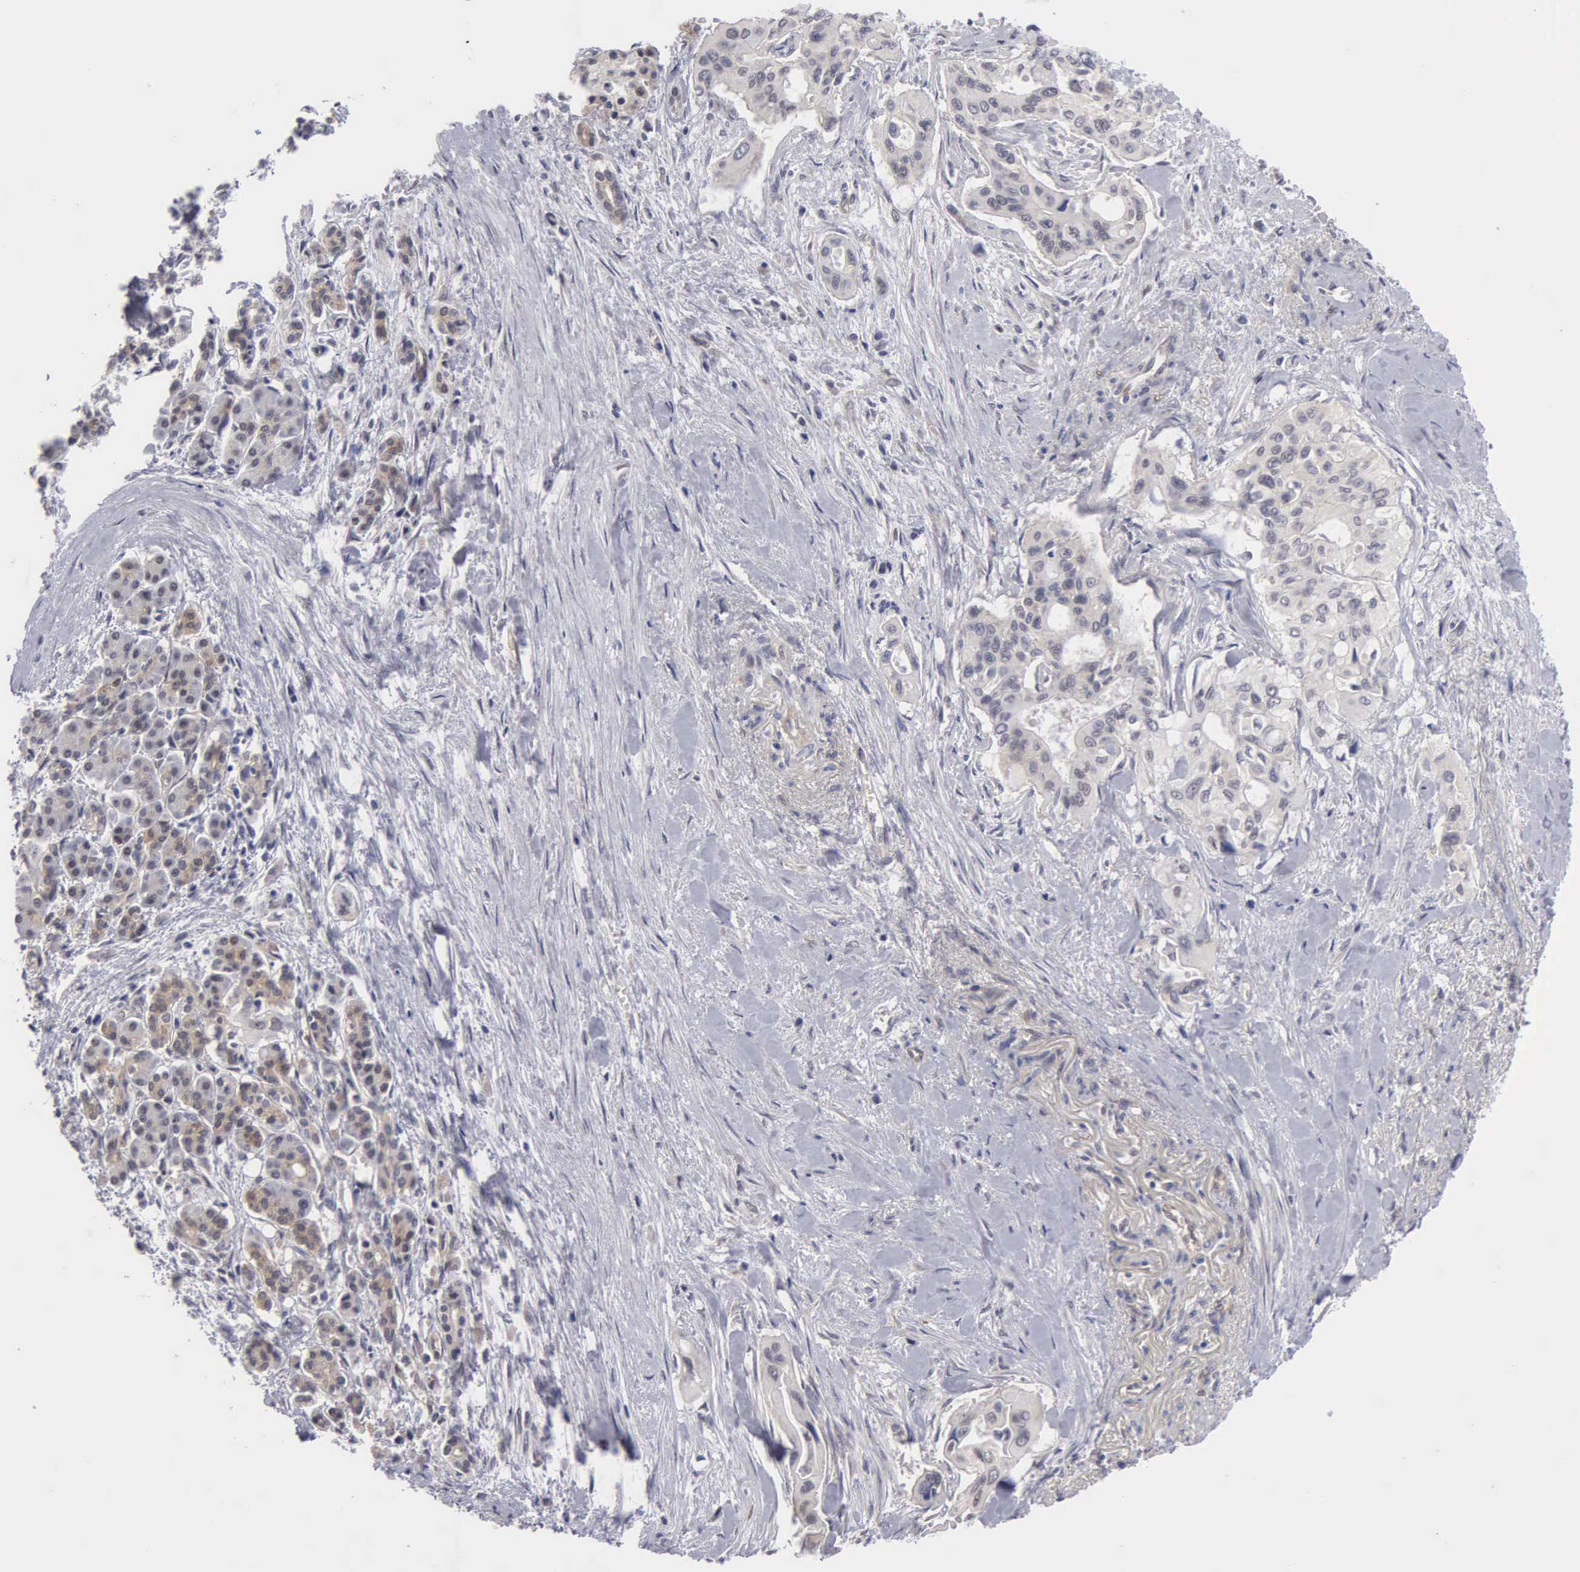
{"staining": {"intensity": "negative", "quantity": "none", "location": "none"}, "tissue": "pancreatic cancer", "cell_type": "Tumor cells", "image_type": "cancer", "snomed": [{"axis": "morphology", "description": "Adenocarcinoma, NOS"}, {"axis": "topography", "description": "Pancreas"}], "caption": "Pancreatic cancer stained for a protein using IHC demonstrates no positivity tumor cells.", "gene": "ZBTB33", "patient": {"sex": "male", "age": 77}}